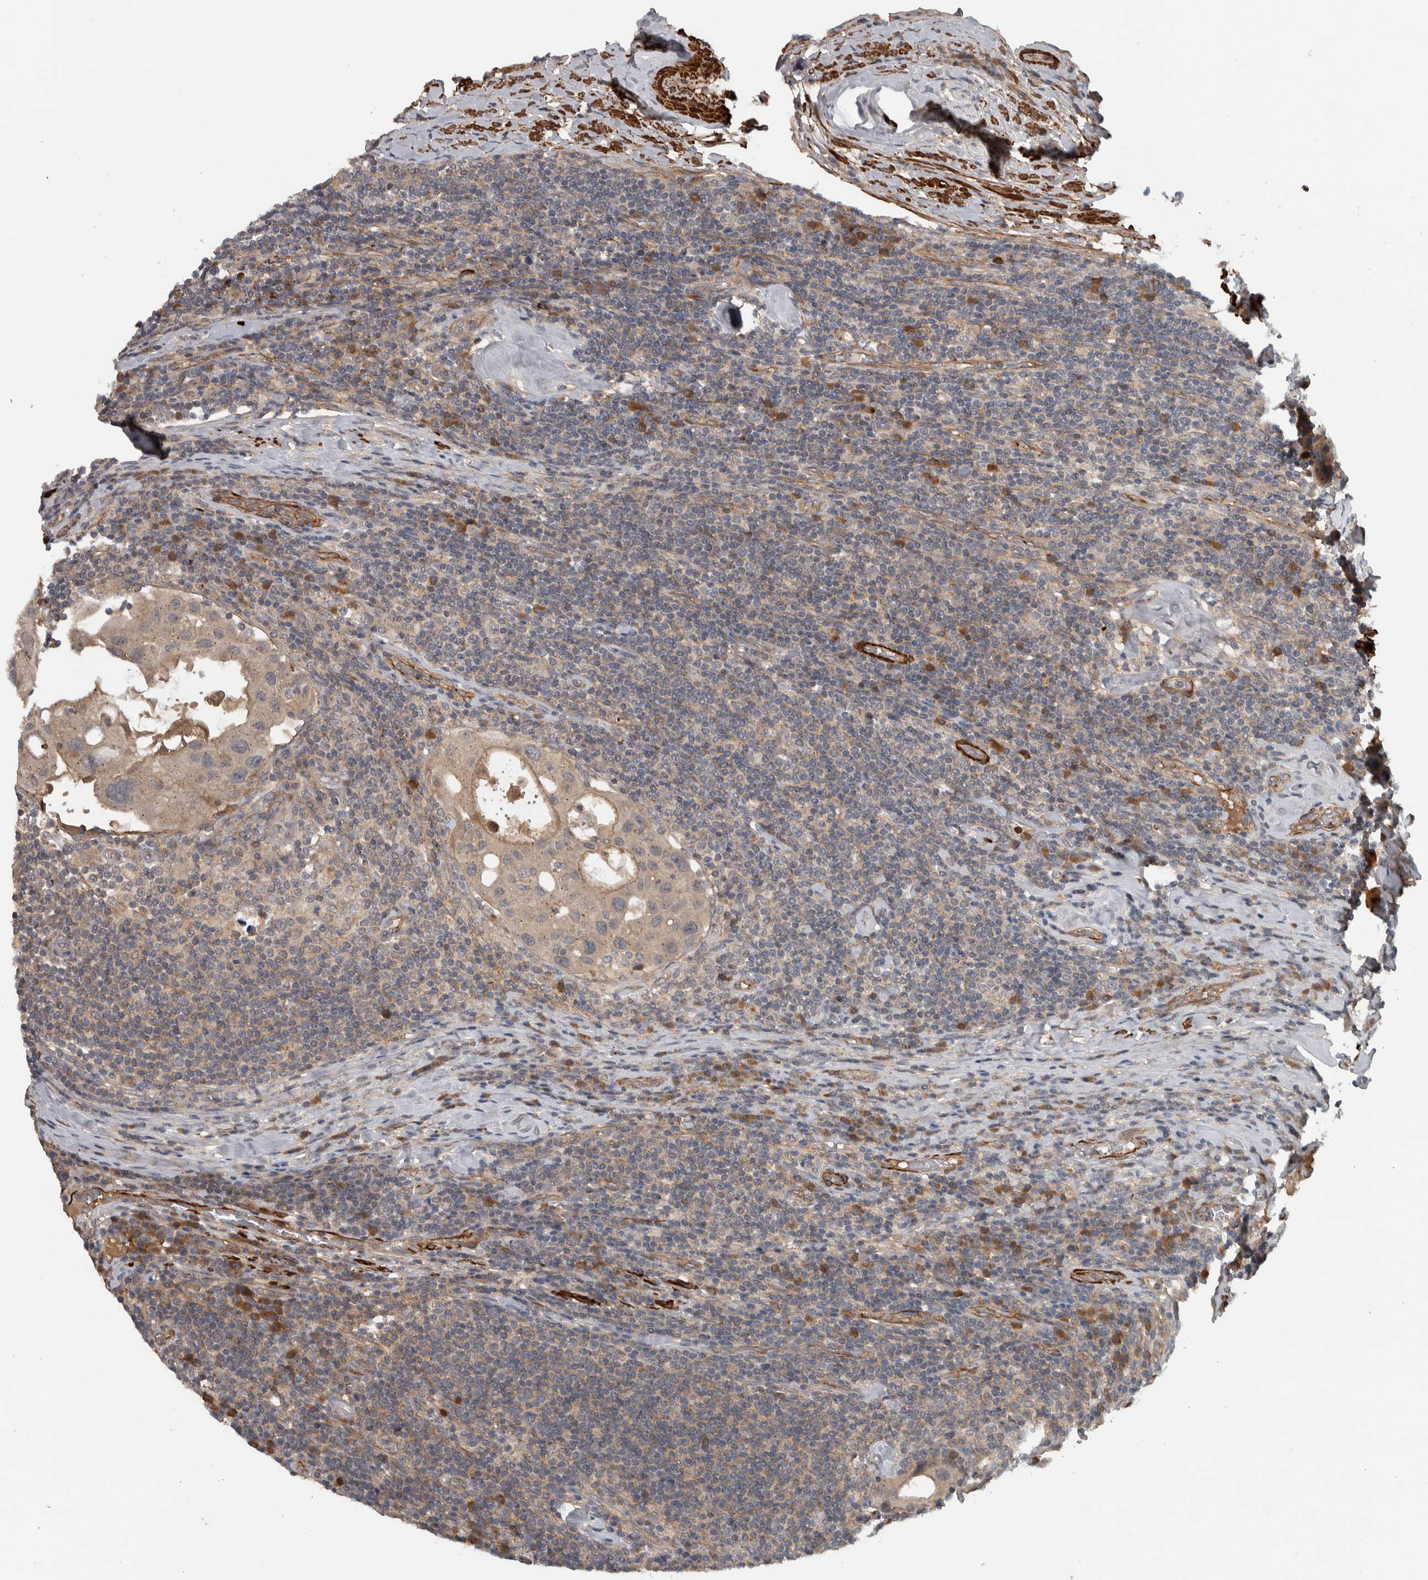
{"staining": {"intensity": "weak", "quantity": "<25%", "location": "cytoplasmic/membranous"}, "tissue": "urothelial cancer", "cell_type": "Tumor cells", "image_type": "cancer", "snomed": [{"axis": "morphology", "description": "Urothelial carcinoma, High grade"}, {"axis": "topography", "description": "Lymph node"}, {"axis": "topography", "description": "Urinary bladder"}], "caption": "Protein analysis of urothelial carcinoma (high-grade) demonstrates no significant positivity in tumor cells.", "gene": "LBHD1", "patient": {"sex": "male", "age": 51}}